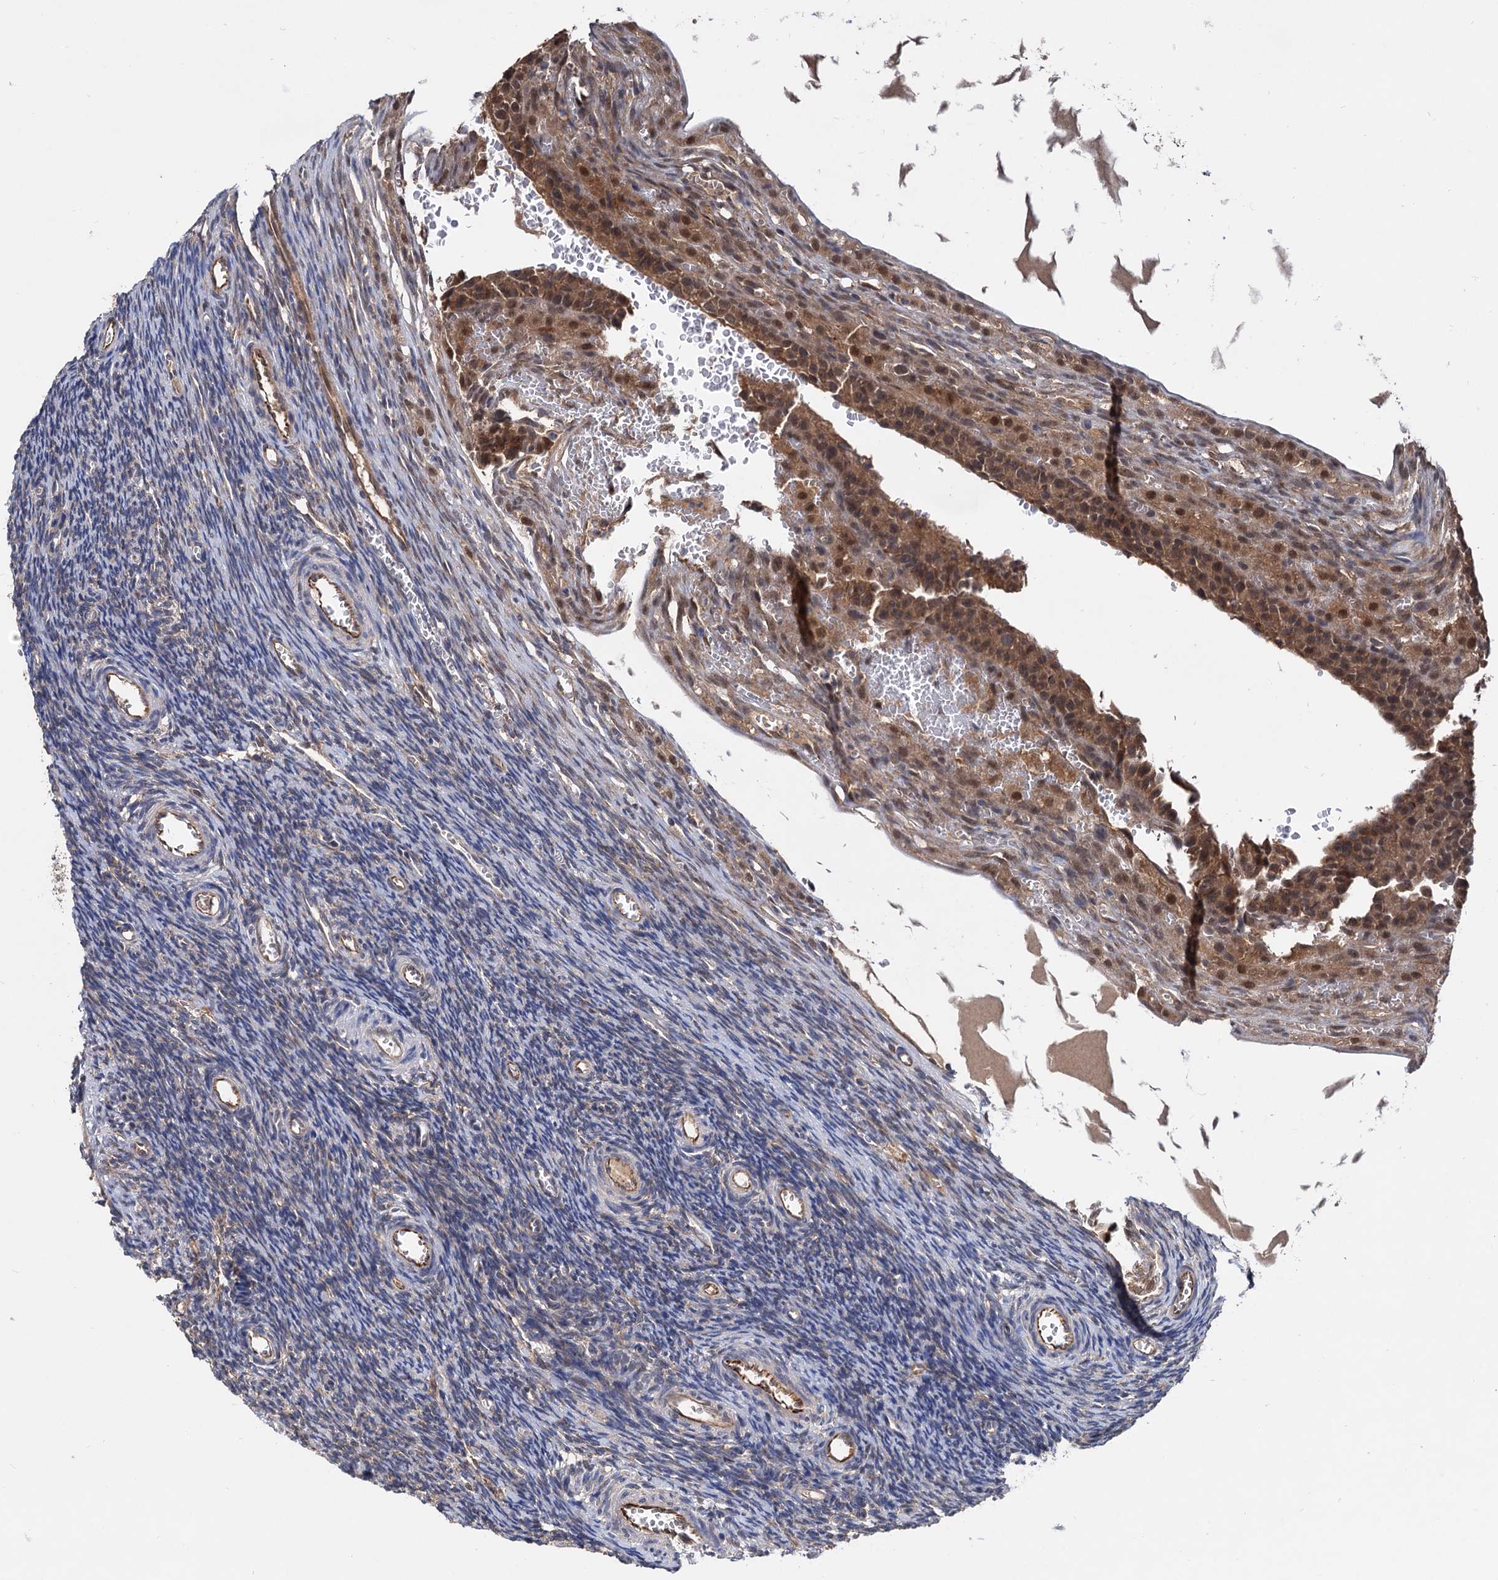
{"staining": {"intensity": "negative", "quantity": "none", "location": "none"}, "tissue": "ovary", "cell_type": "Ovarian stroma cells", "image_type": "normal", "snomed": [{"axis": "morphology", "description": "Normal tissue, NOS"}, {"axis": "topography", "description": "Ovary"}], "caption": "Immunohistochemical staining of benign human ovary exhibits no significant staining in ovarian stroma cells. (Brightfield microscopy of DAB immunohistochemistry at high magnification).", "gene": "PSMD4", "patient": {"sex": "female", "age": 39}}